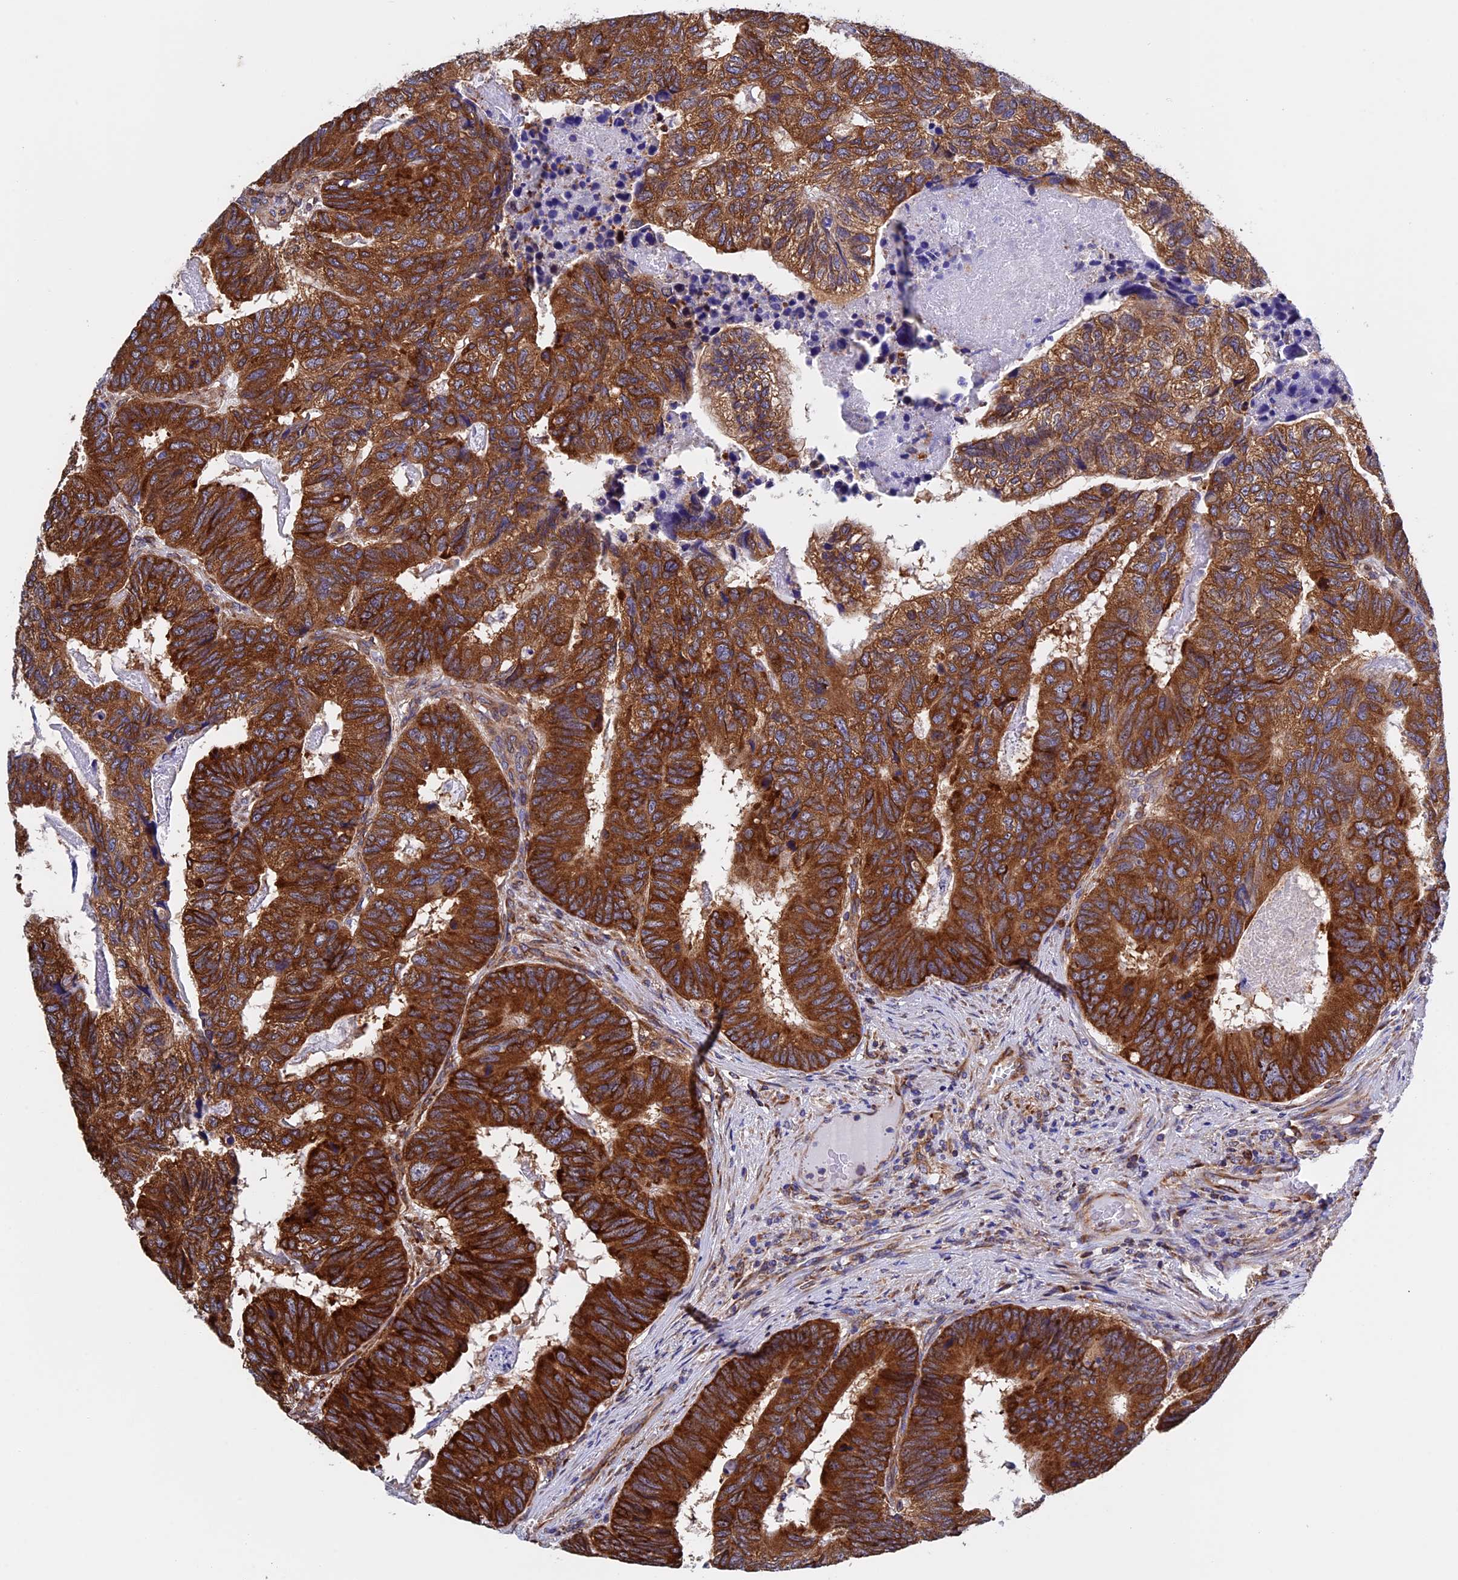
{"staining": {"intensity": "strong", "quantity": ">75%", "location": "cytoplasmic/membranous"}, "tissue": "colorectal cancer", "cell_type": "Tumor cells", "image_type": "cancer", "snomed": [{"axis": "morphology", "description": "Adenocarcinoma, NOS"}, {"axis": "topography", "description": "Colon"}], "caption": "The immunohistochemical stain shows strong cytoplasmic/membranous staining in tumor cells of colorectal cancer tissue. Using DAB (brown) and hematoxylin (blue) stains, captured at high magnification using brightfield microscopy.", "gene": "SLC9A5", "patient": {"sex": "female", "age": 67}}